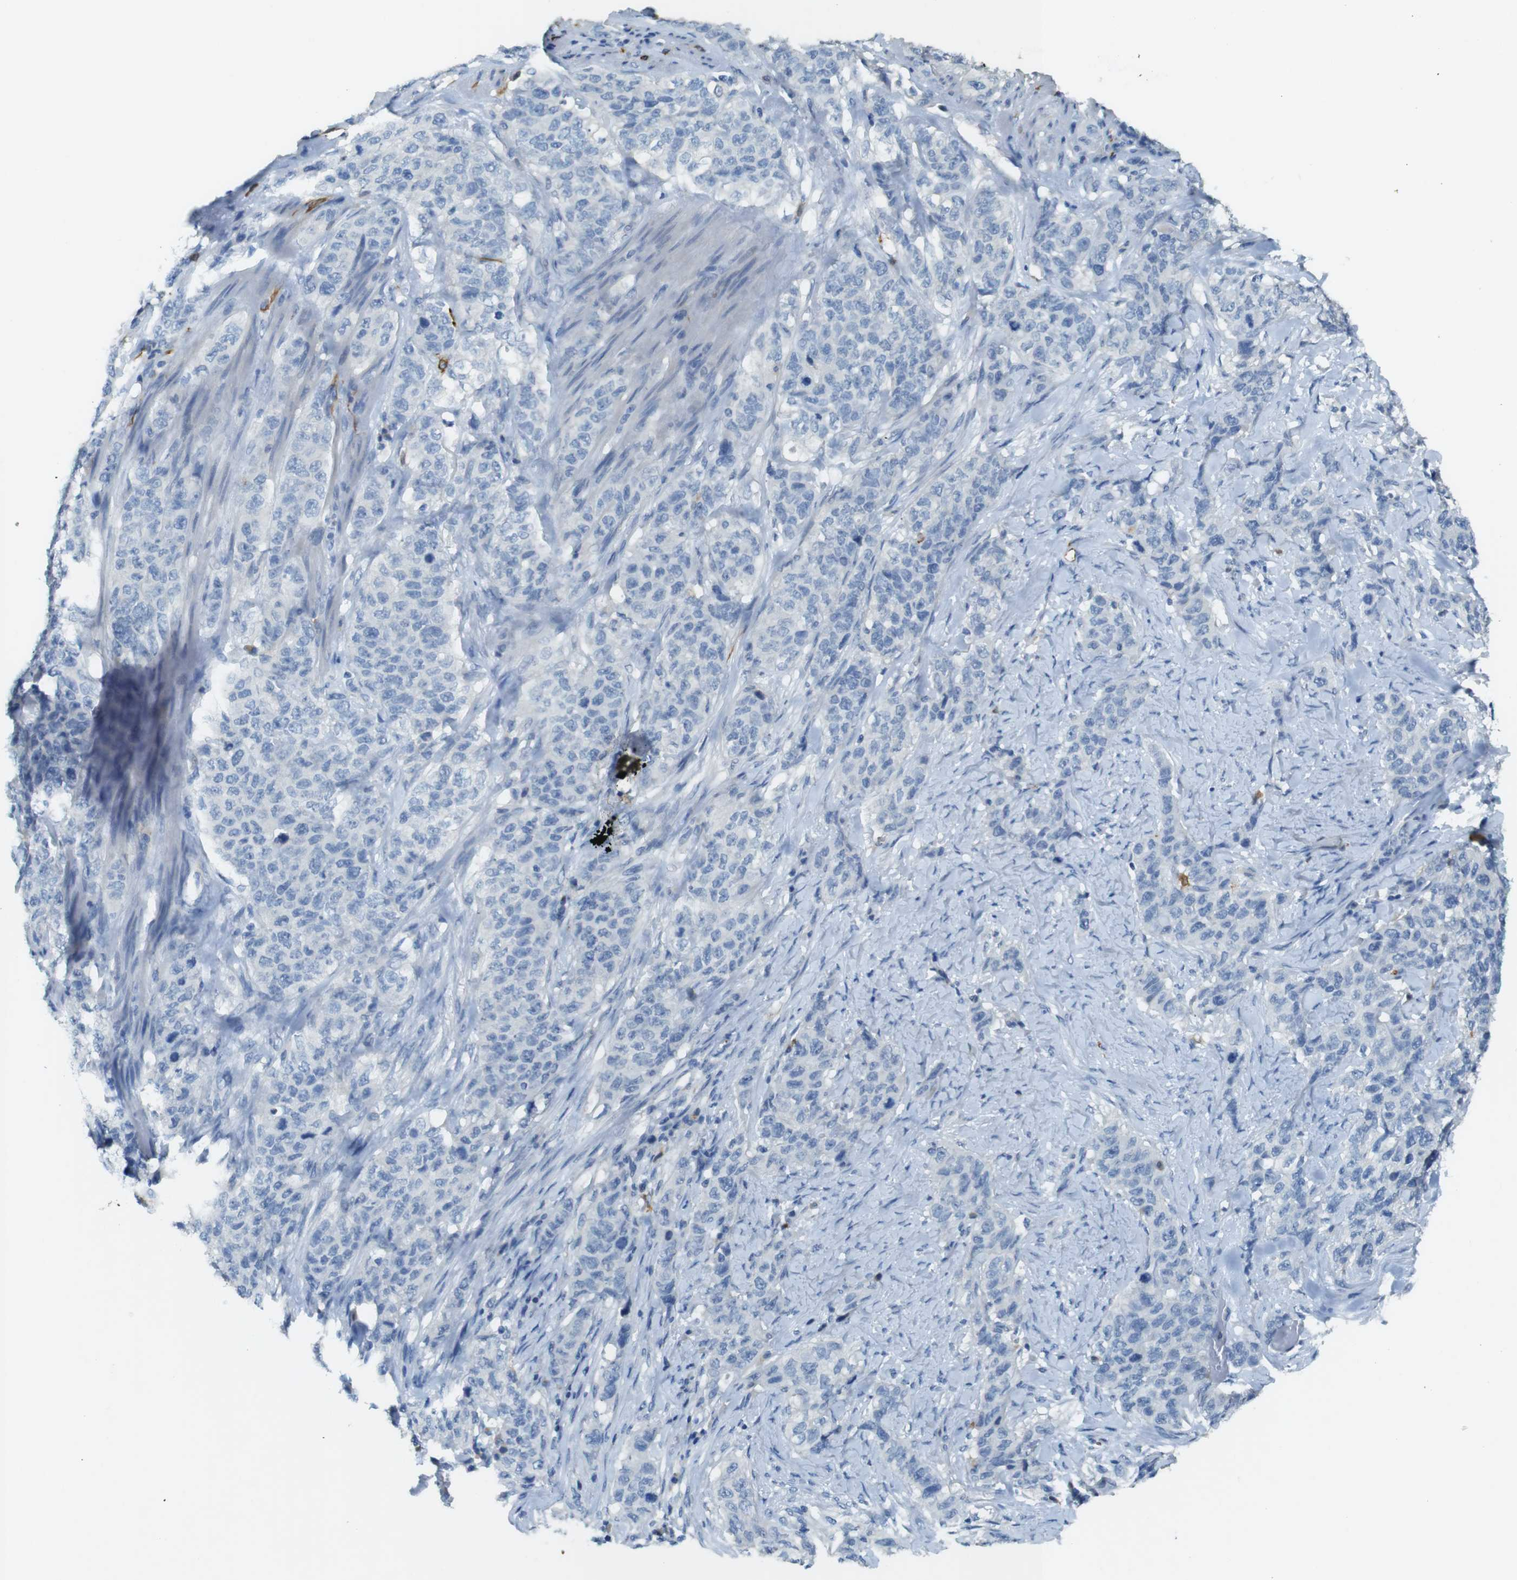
{"staining": {"intensity": "negative", "quantity": "none", "location": "none"}, "tissue": "stomach cancer", "cell_type": "Tumor cells", "image_type": "cancer", "snomed": [{"axis": "morphology", "description": "Adenocarcinoma, NOS"}, {"axis": "topography", "description": "Stomach"}], "caption": "This is an immunohistochemistry (IHC) image of adenocarcinoma (stomach). There is no staining in tumor cells.", "gene": "CD320", "patient": {"sex": "male", "age": 48}}